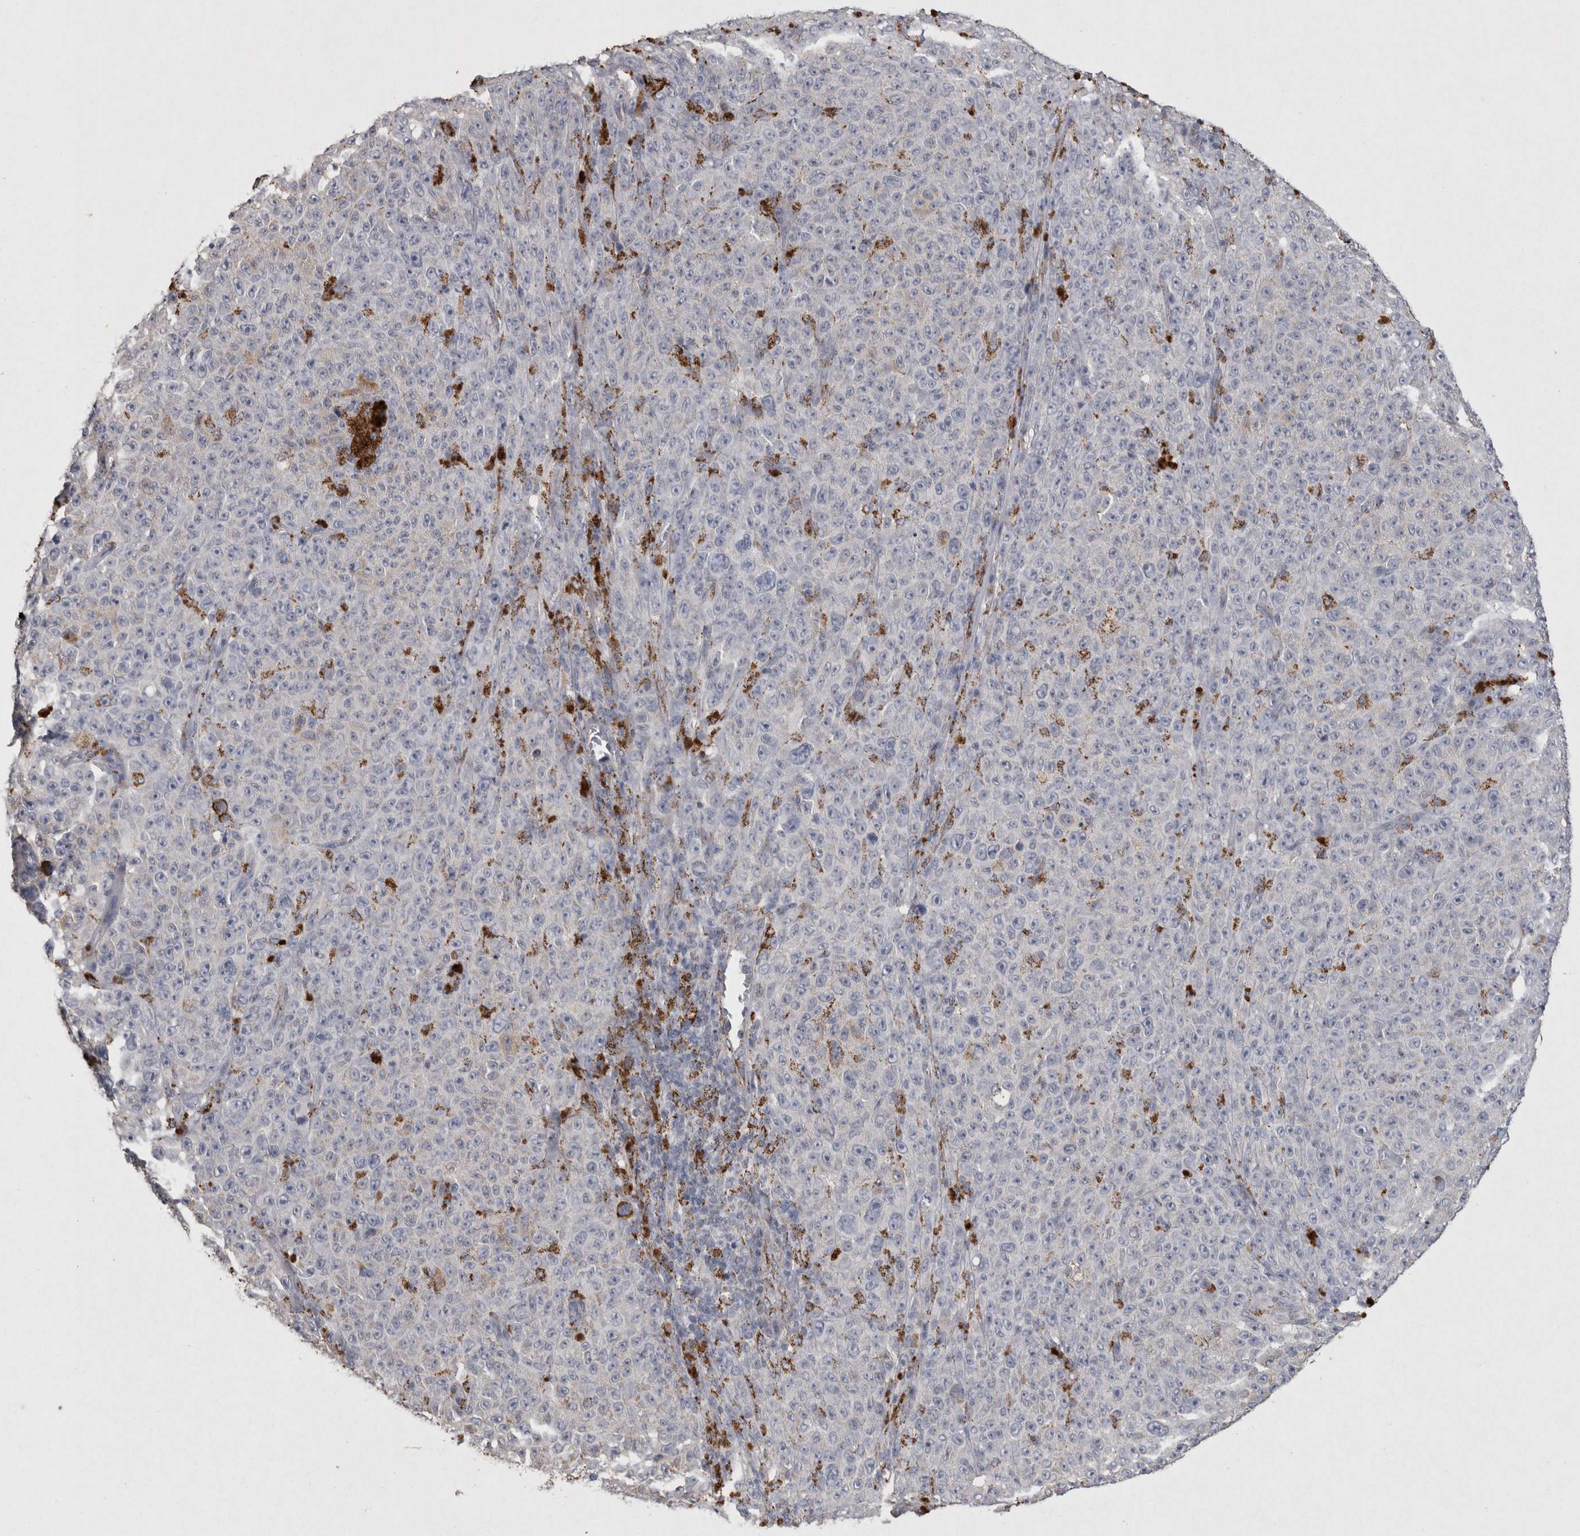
{"staining": {"intensity": "negative", "quantity": "none", "location": "none"}, "tissue": "melanoma", "cell_type": "Tumor cells", "image_type": "cancer", "snomed": [{"axis": "morphology", "description": "Malignant melanoma, NOS"}, {"axis": "topography", "description": "Skin"}], "caption": "Immunohistochemical staining of human malignant melanoma demonstrates no significant expression in tumor cells. (DAB IHC visualized using brightfield microscopy, high magnification).", "gene": "DKK3", "patient": {"sex": "female", "age": 82}}